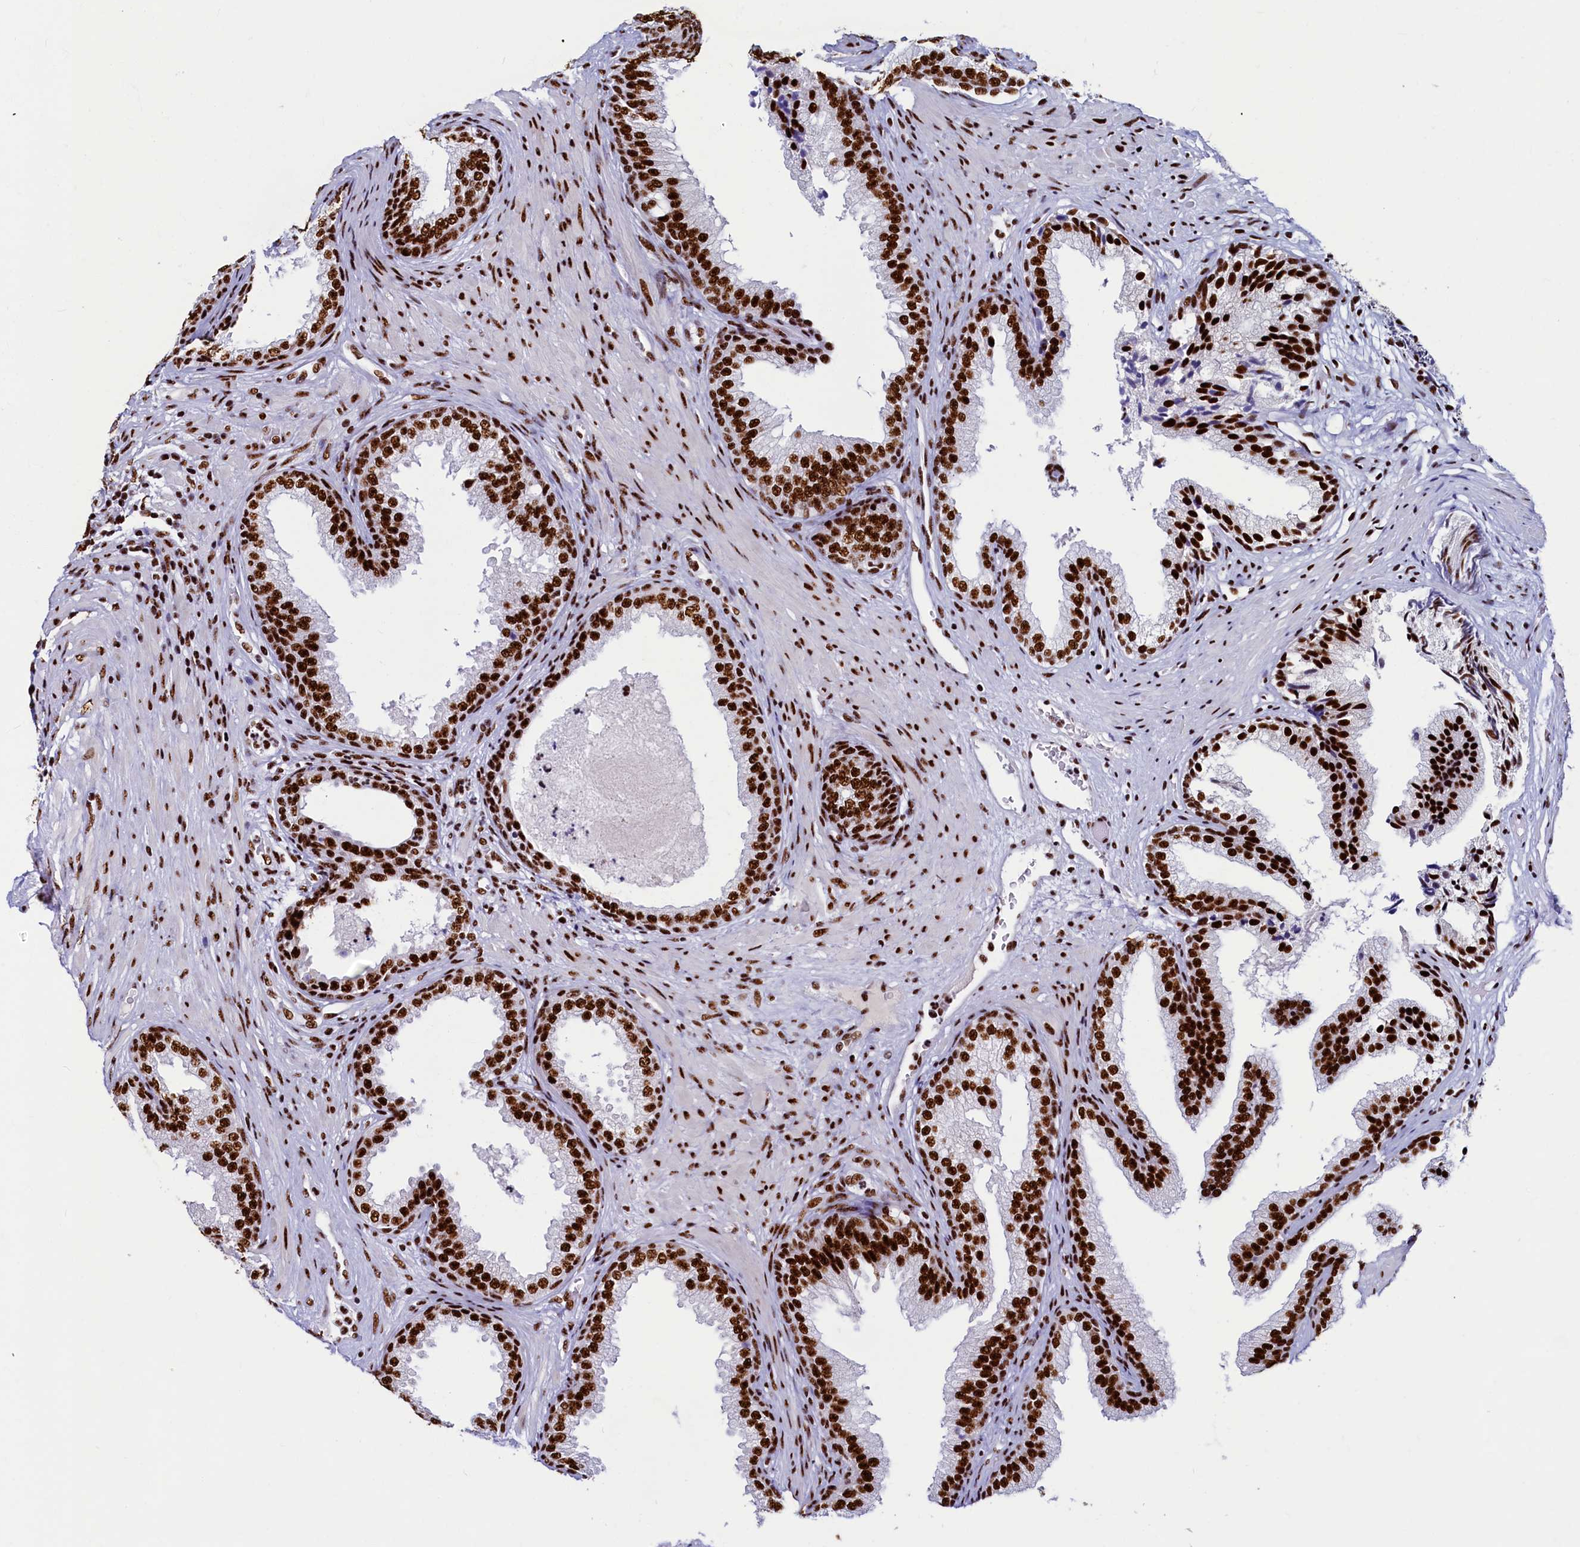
{"staining": {"intensity": "strong", "quantity": ">75%", "location": "nuclear"}, "tissue": "prostate", "cell_type": "Glandular cells", "image_type": "normal", "snomed": [{"axis": "morphology", "description": "Normal tissue, NOS"}, {"axis": "topography", "description": "Prostate"}], "caption": "High-magnification brightfield microscopy of normal prostate stained with DAB (brown) and counterstained with hematoxylin (blue). glandular cells exhibit strong nuclear staining is present in about>75% of cells. (Stains: DAB (3,3'-diaminobenzidine) in brown, nuclei in blue, Microscopy: brightfield microscopy at high magnification).", "gene": "SRRM2", "patient": {"sex": "male", "age": 76}}